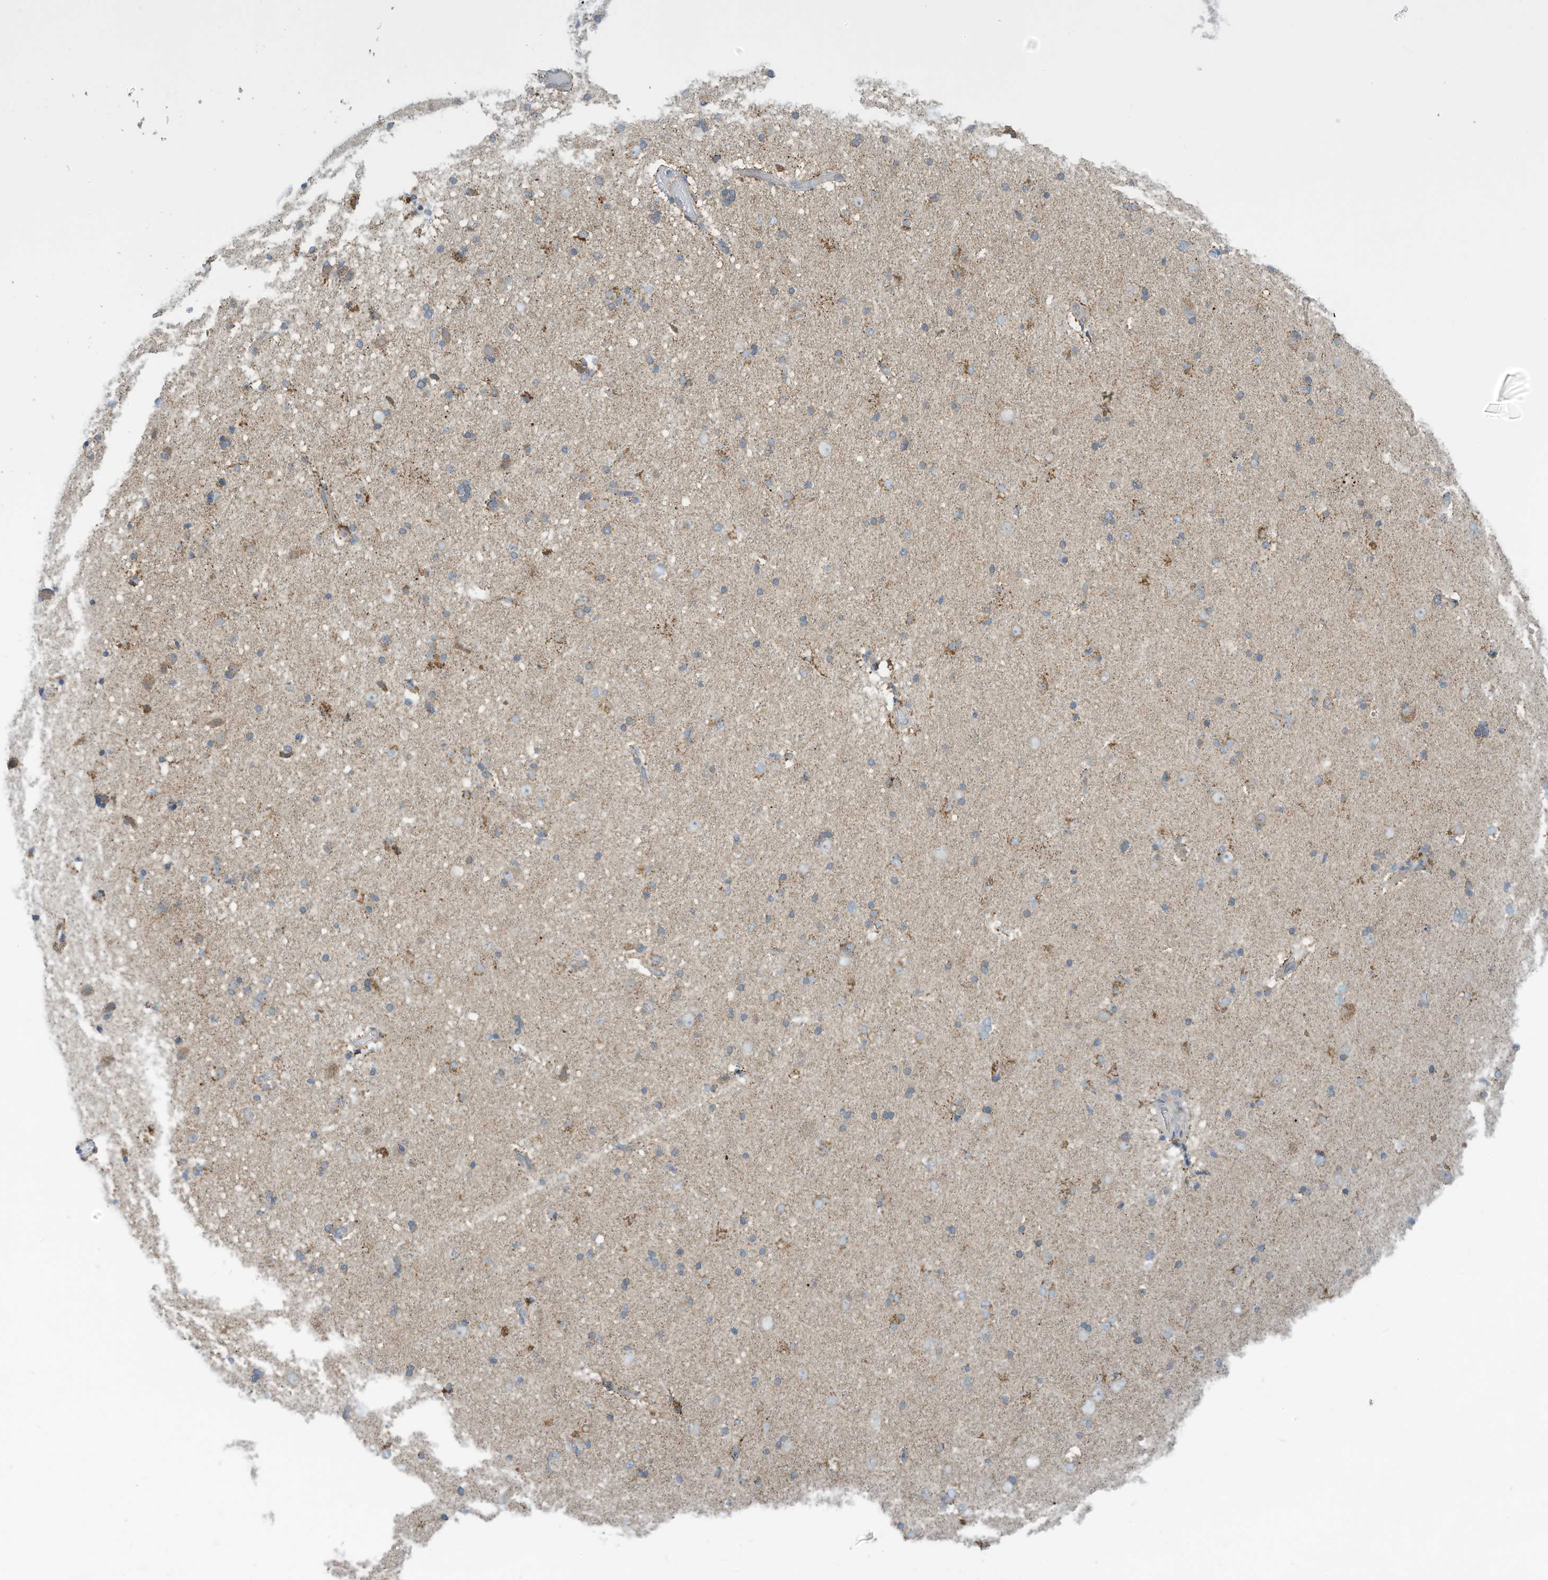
{"staining": {"intensity": "weak", "quantity": "<25%", "location": "cytoplasmic/membranous"}, "tissue": "cerebral cortex", "cell_type": "Endothelial cells", "image_type": "normal", "snomed": [{"axis": "morphology", "description": "Normal tissue, NOS"}, {"axis": "topography", "description": "Cerebral cortex"}], "caption": "Cerebral cortex stained for a protein using IHC demonstrates no positivity endothelial cells.", "gene": "SCGB1D2", "patient": {"sex": "male", "age": 34}}